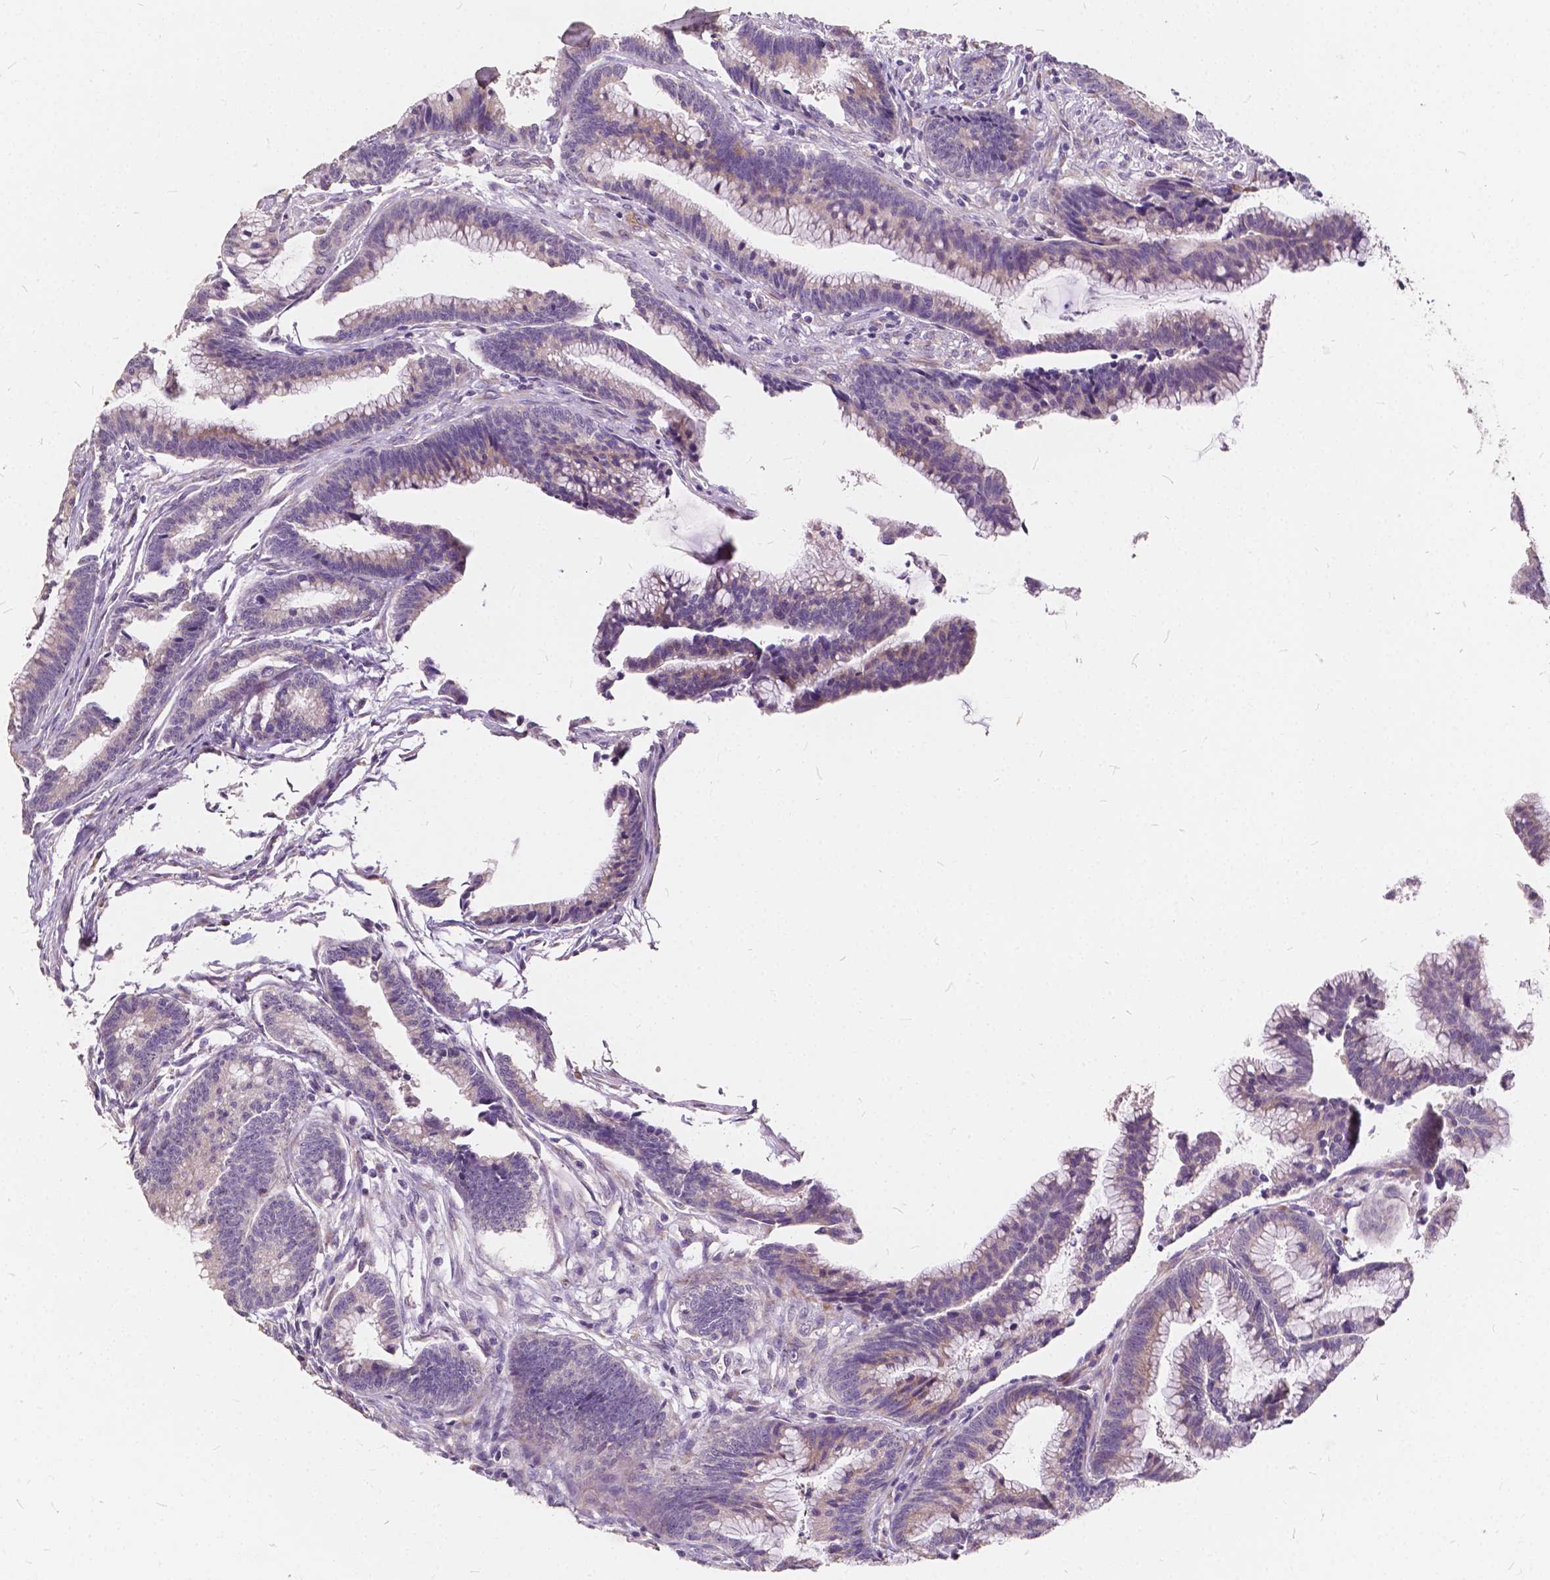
{"staining": {"intensity": "weak", "quantity": "<25%", "location": "cytoplasmic/membranous"}, "tissue": "colorectal cancer", "cell_type": "Tumor cells", "image_type": "cancer", "snomed": [{"axis": "morphology", "description": "Adenocarcinoma, NOS"}, {"axis": "topography", "description": "Colon"}], "caption": "An IHC image of colorectal cancer (adenocarcinoma) is shown. There is no staining in tumor cells of colorectal cancer (adenocarcinoma).", "gene": "SLC7A8", "patient": {"sex": "female", "age": 78}}